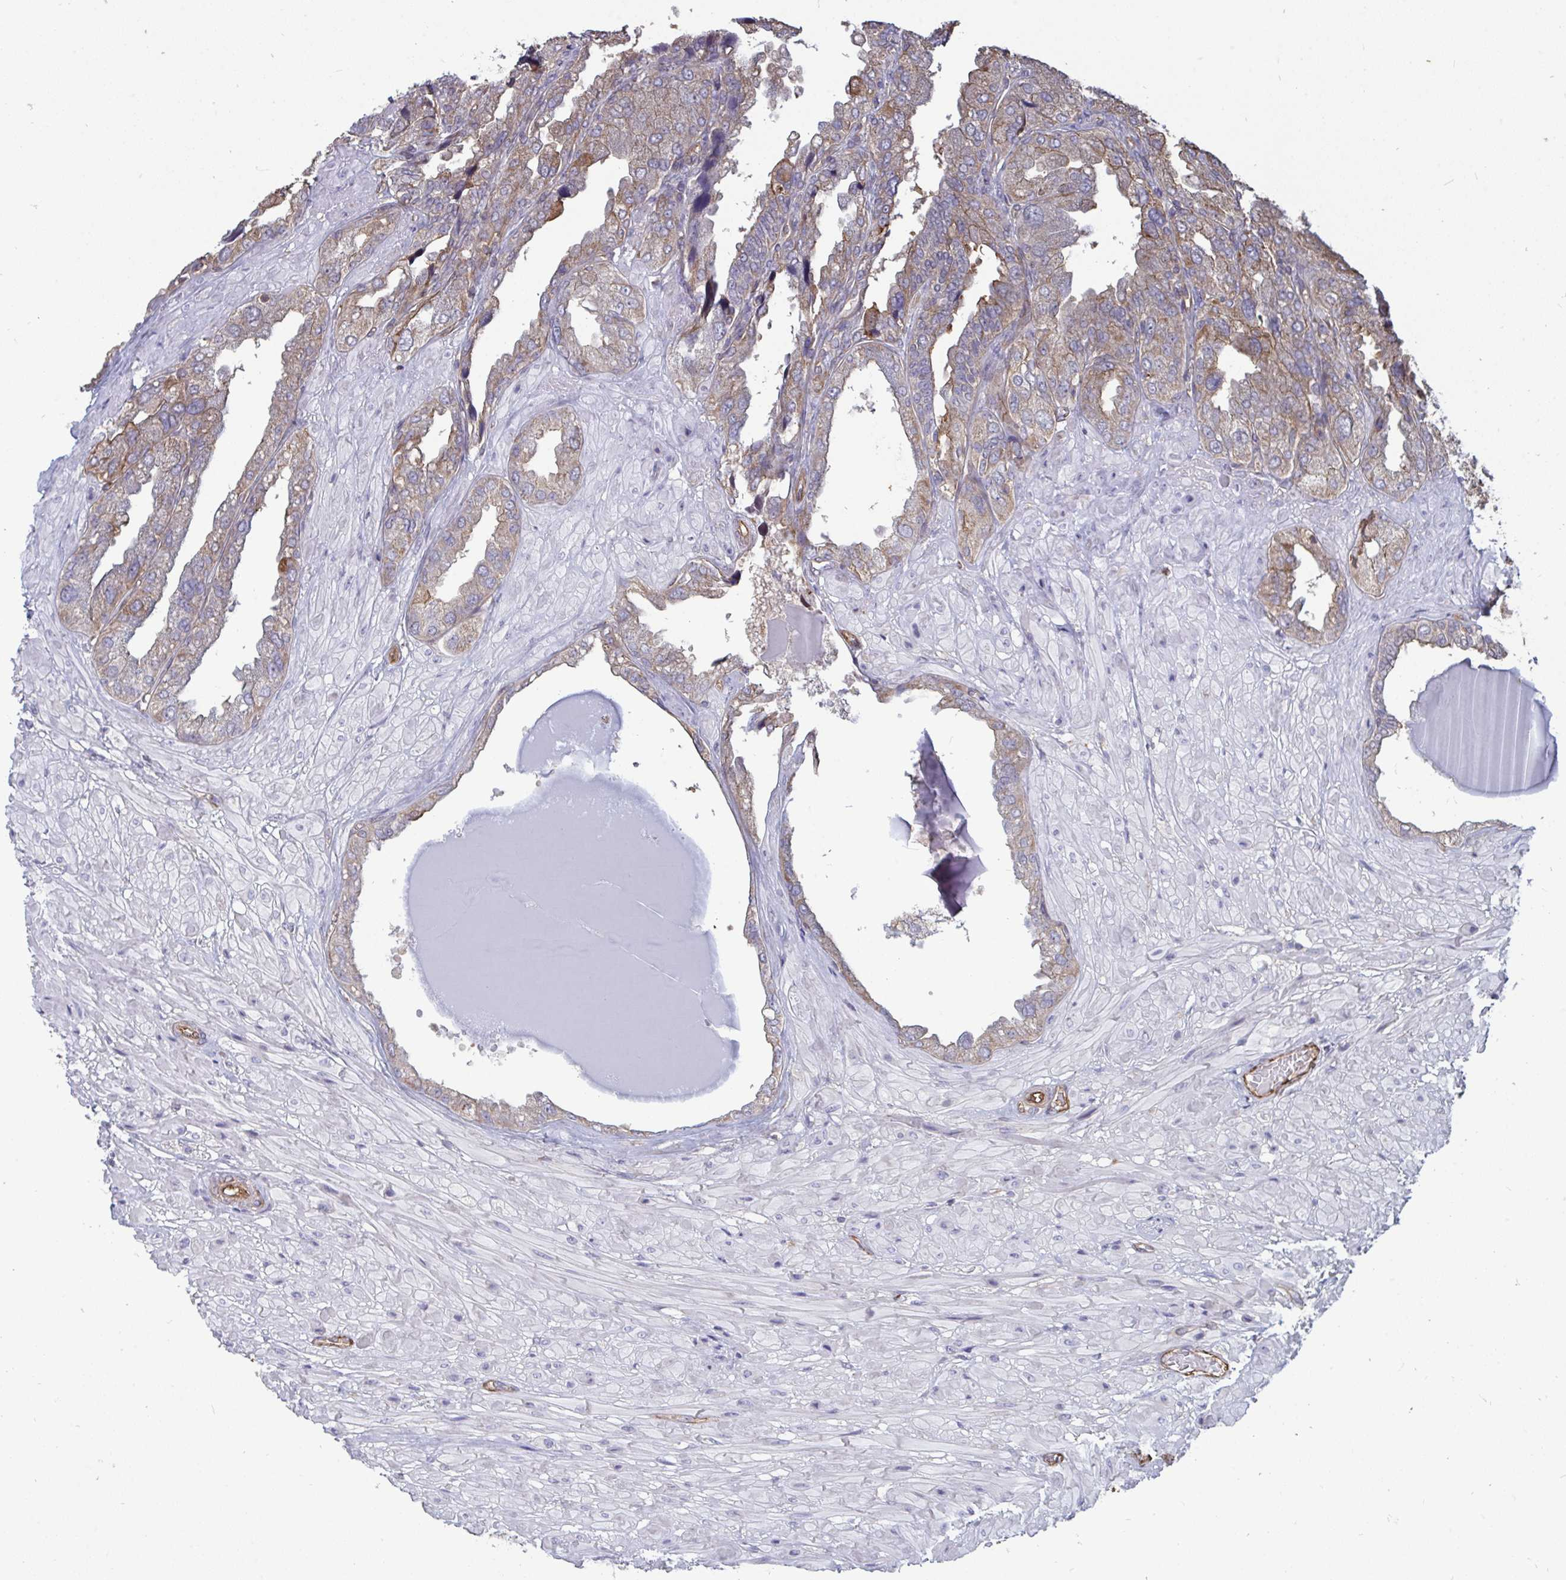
{"staining": {"intensity": "moderate", "quantity": "25%-75%", "location": "cytoplasmic/membranous"}, "tissue": "seminal vesicle", "cell_type": "Glandular cells", "image_type": "normal", "snomed": [{"axis": "morphology", "description": "Normal tissue, NOS"}, {"axis": "topography", "description": "Seminal veicle"}], "caption": "A histopathology image of human seminal vesicle stained for a protein reveals moderate cytoplasmic/membranous brown staining in glandular cells.", "gene": "ISCU", "patient": {"sex": "male", "age": 55}}